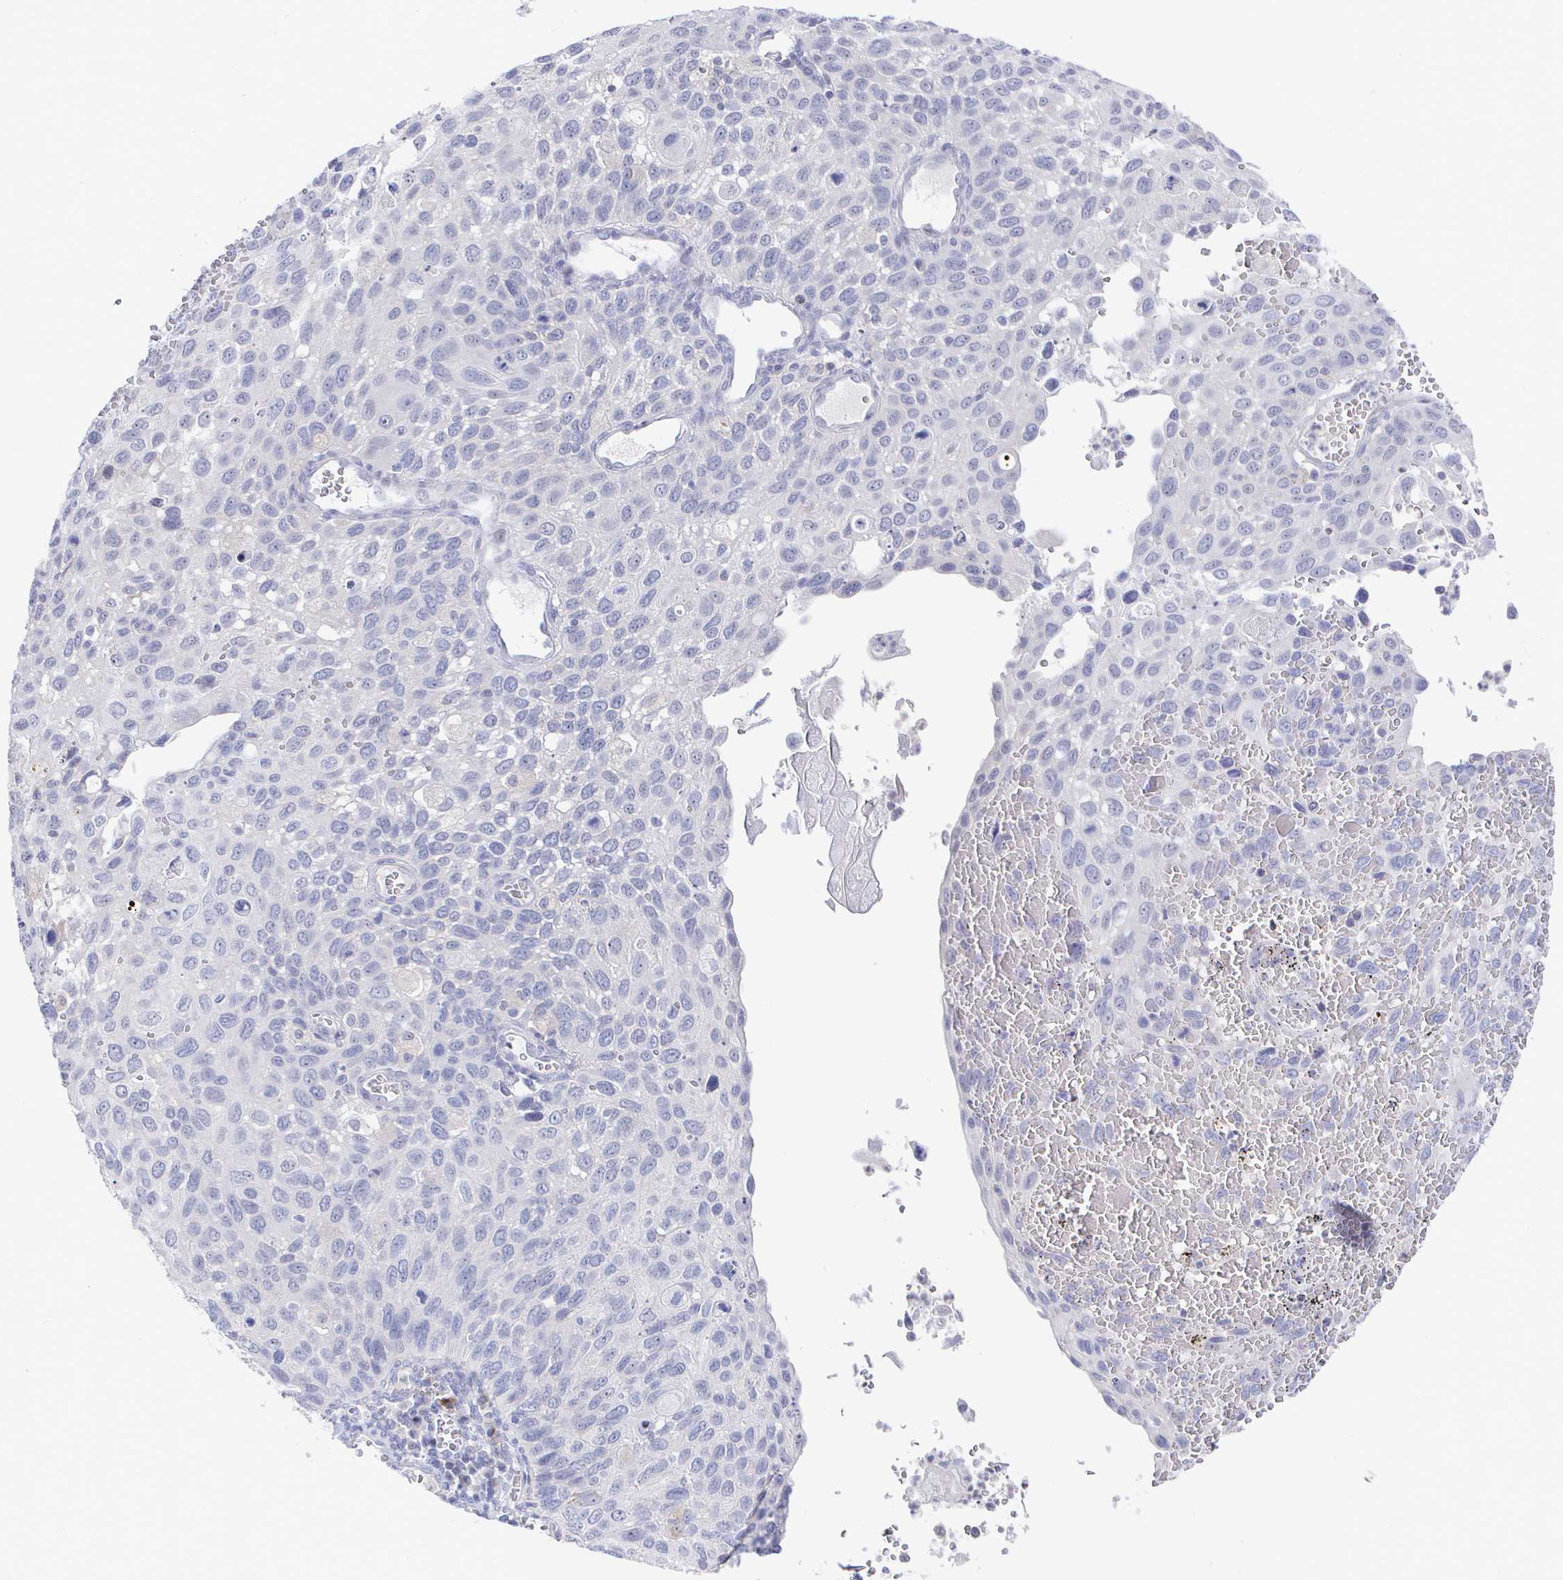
{"staining": {"intensity": "negative", "quantity": "none", "location": "none"}, "tissue": "cervical cancer", "cell_type": "Tumor cells", "image_type": "cancer", "snomed": [{"axis": "morphology", "description": "Squamous cell carcinoma, NOS"}, {"axis": "topography", "description": "Cervix"}], "caption": "Immunohistochemistry (IHC) photomicrograph of neoplastic tissue: squamous cell carcinoma (cervical) stained with DAB (3,3'-diaminobenzidine) exhibits no significant protein staining in tumor cells.", "gene": "LRRC23", "patient": {"sex": "female", "age": 70}}